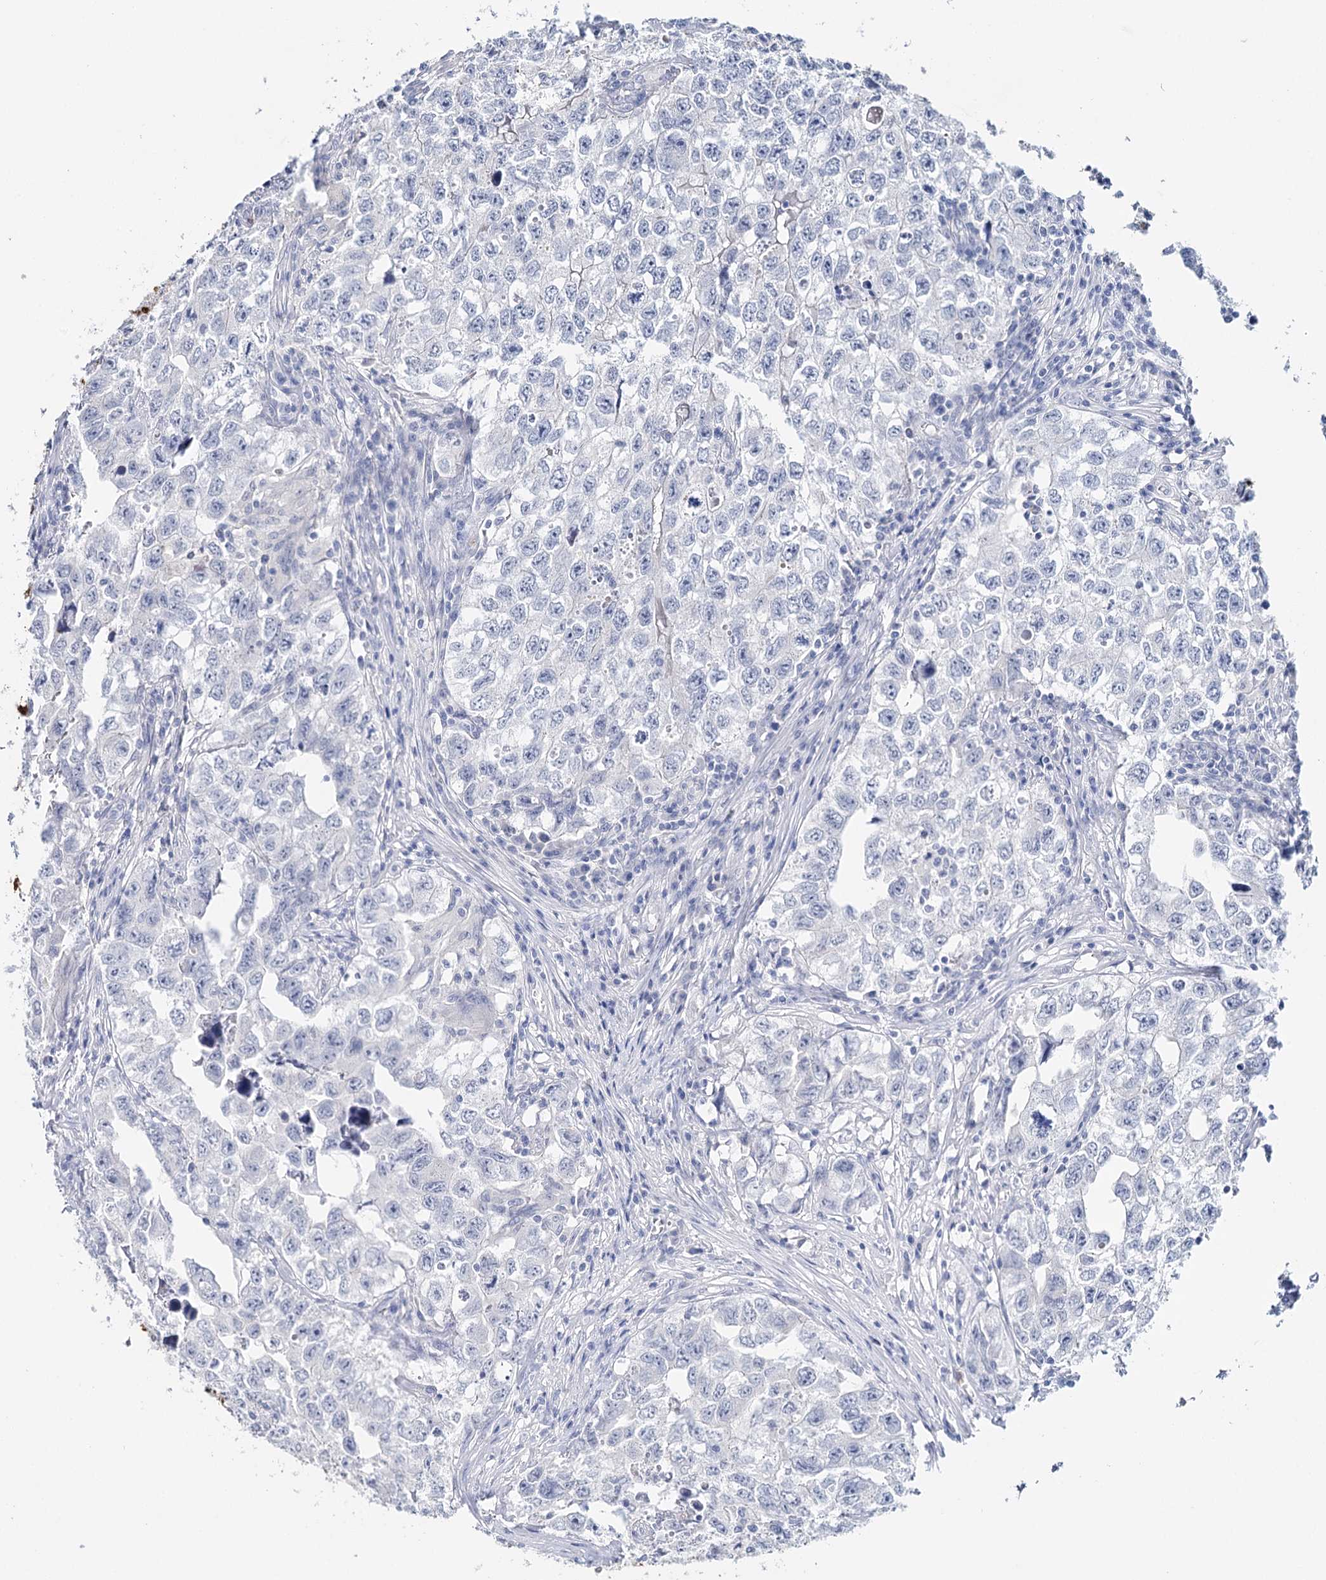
{"staining": {"intensity": "negative", "quantity": "none", "location": "none"}, "tissue": "testis cancer", "cell_type": "Tumor cells", "image_type": "cancer", "snomed": [{"axis": "morphology", "description": "Seminoma, NOS"}, {"axis": "morphology", "description": "Carcinoma, Embryonal, NOS"}, {"axis": "topography", "description": "Testis"}], "caption": "An image of human testis cancer (seminoma) is negative for staining in tumor cells.", "gene": "CEACAM8", "patient": {"sex": "male", "age": 43}}